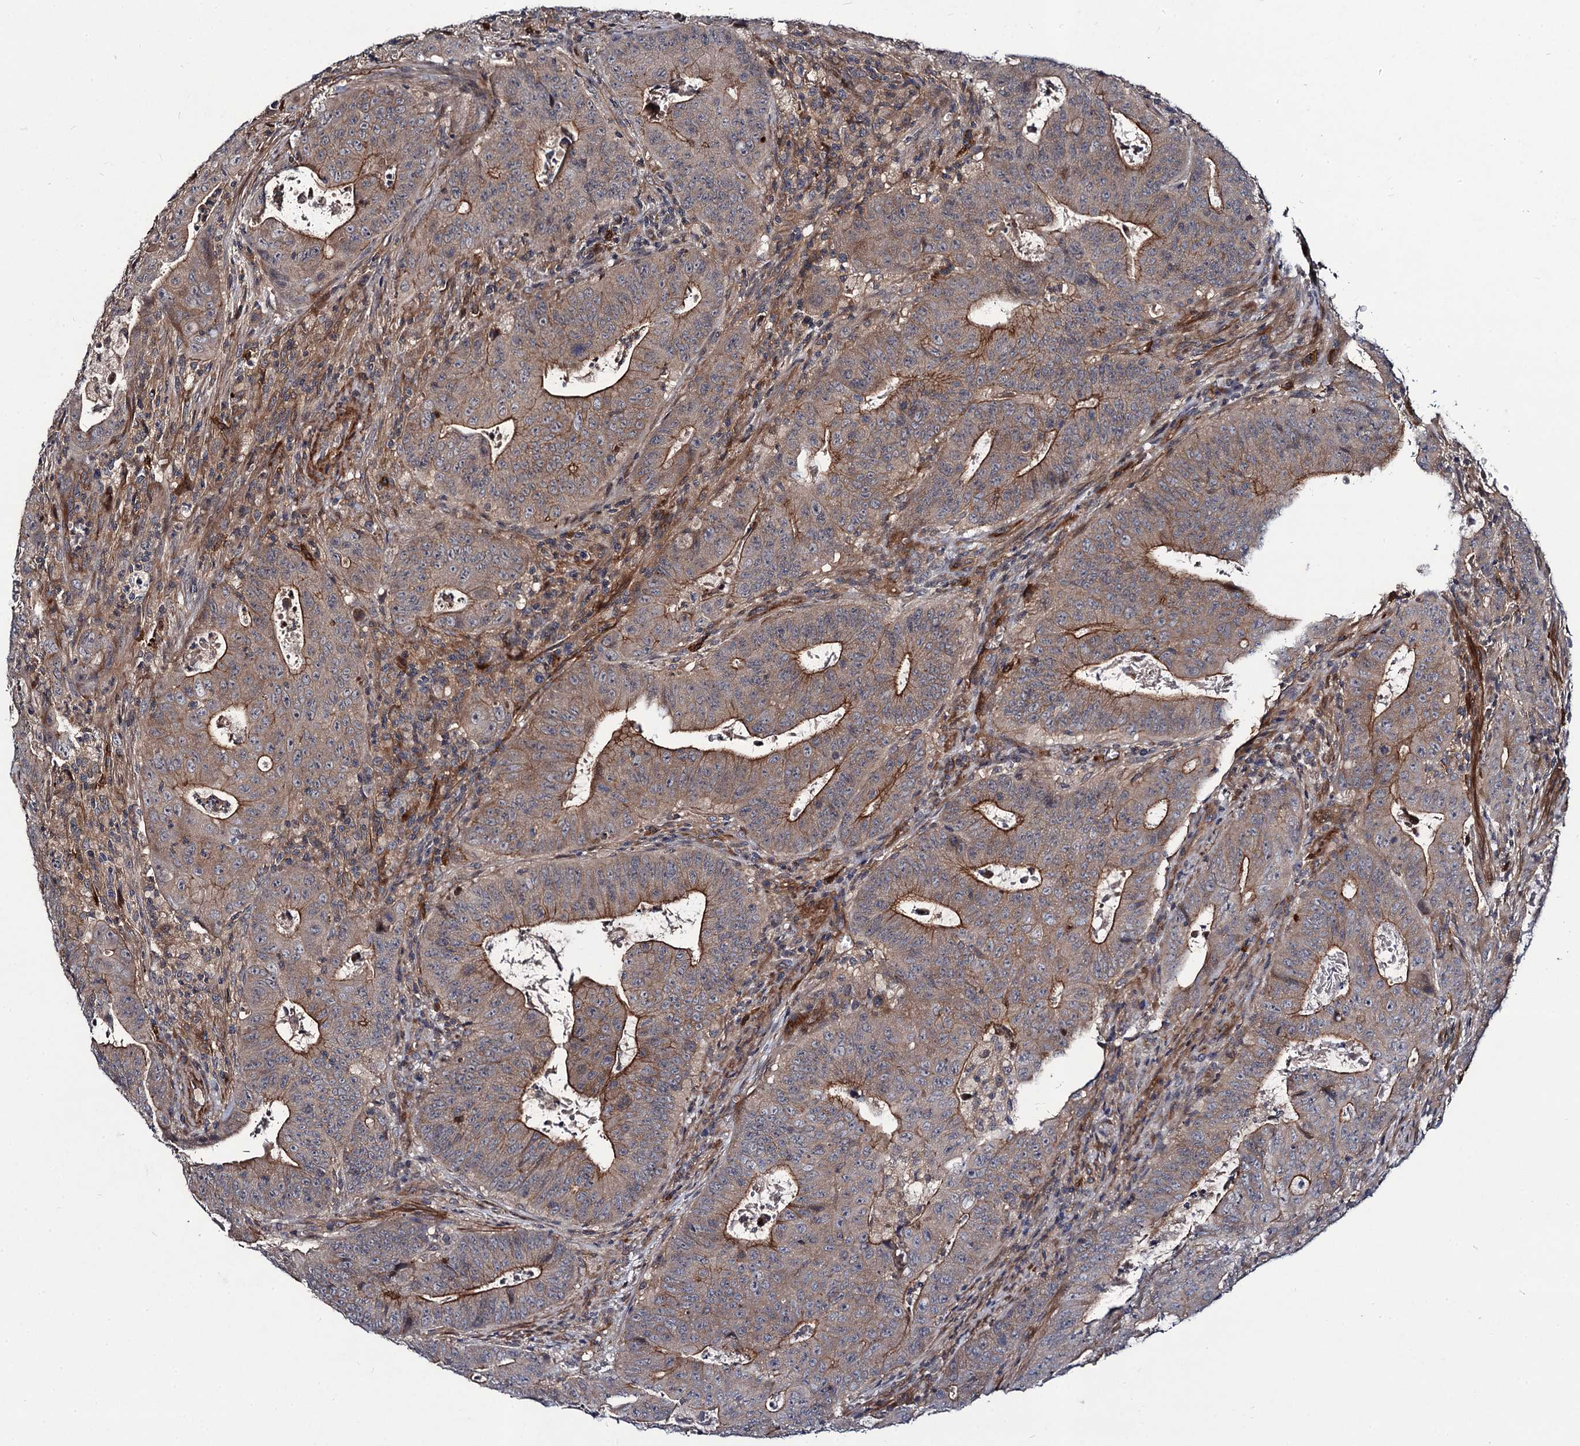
{"staining": {"intensity": "moderate", "quantity": "25%-75%", "location": "cytoplasmic/membranous"}, "tissue": "colorectal cancer", "cell_type": "Tumor cells", "image_type": "cancer", "snomed": [{"axis": "morphology", "description": "Adenocarcinoma, NOS"}, {"axis": "topography", "description": "Rectum"}], "caption": "Brown immunohistochemical staining in colorectal adenocarcinoma displays moderate cytoplasmic/membranous expression in approximately 25%-75% of tumor cells.", "gene": "KXD1", "patient": {"sex": "female", "age": 75}}